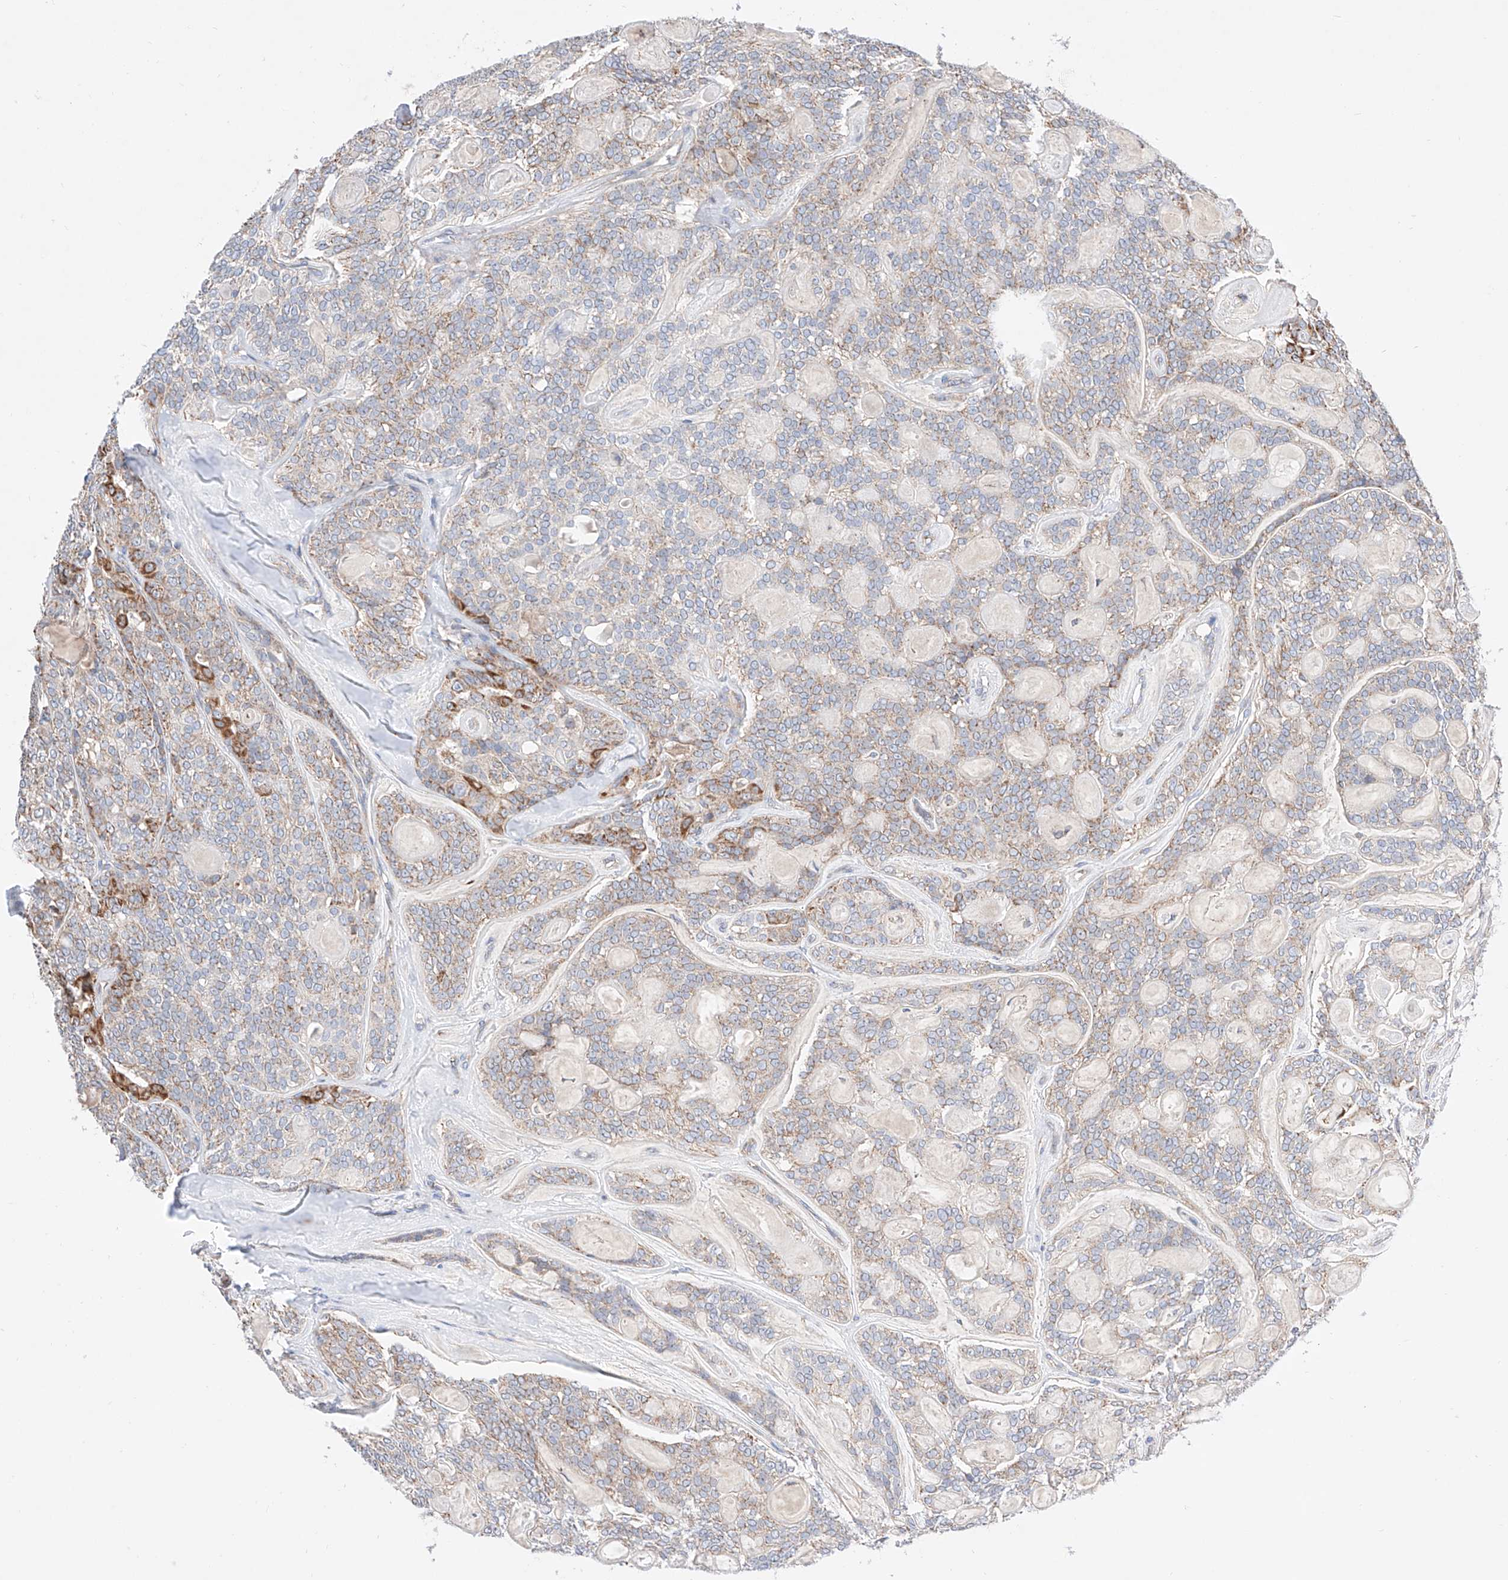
{"staining": {"intensity": "strong", "quantity": "<25%", "location": "cytoplasmic/membranous"}, "tissue": "head and neck cancer", "cell_type": "Tumor cells", "image_type": "cancer", "snomed": [{"axis": "morphology", "description": "Adenocarcinoma, NOS"}, {"axis": "topography", "description": "Head-Neck"}], "caption": "Head and neck adenocarcinoma tissue demonstrates strong cytoplasmic/membranous expression in approximately <25% of tumor cells", "gene": "KTI12", "patient": {"sex": "male", "age": 66}}